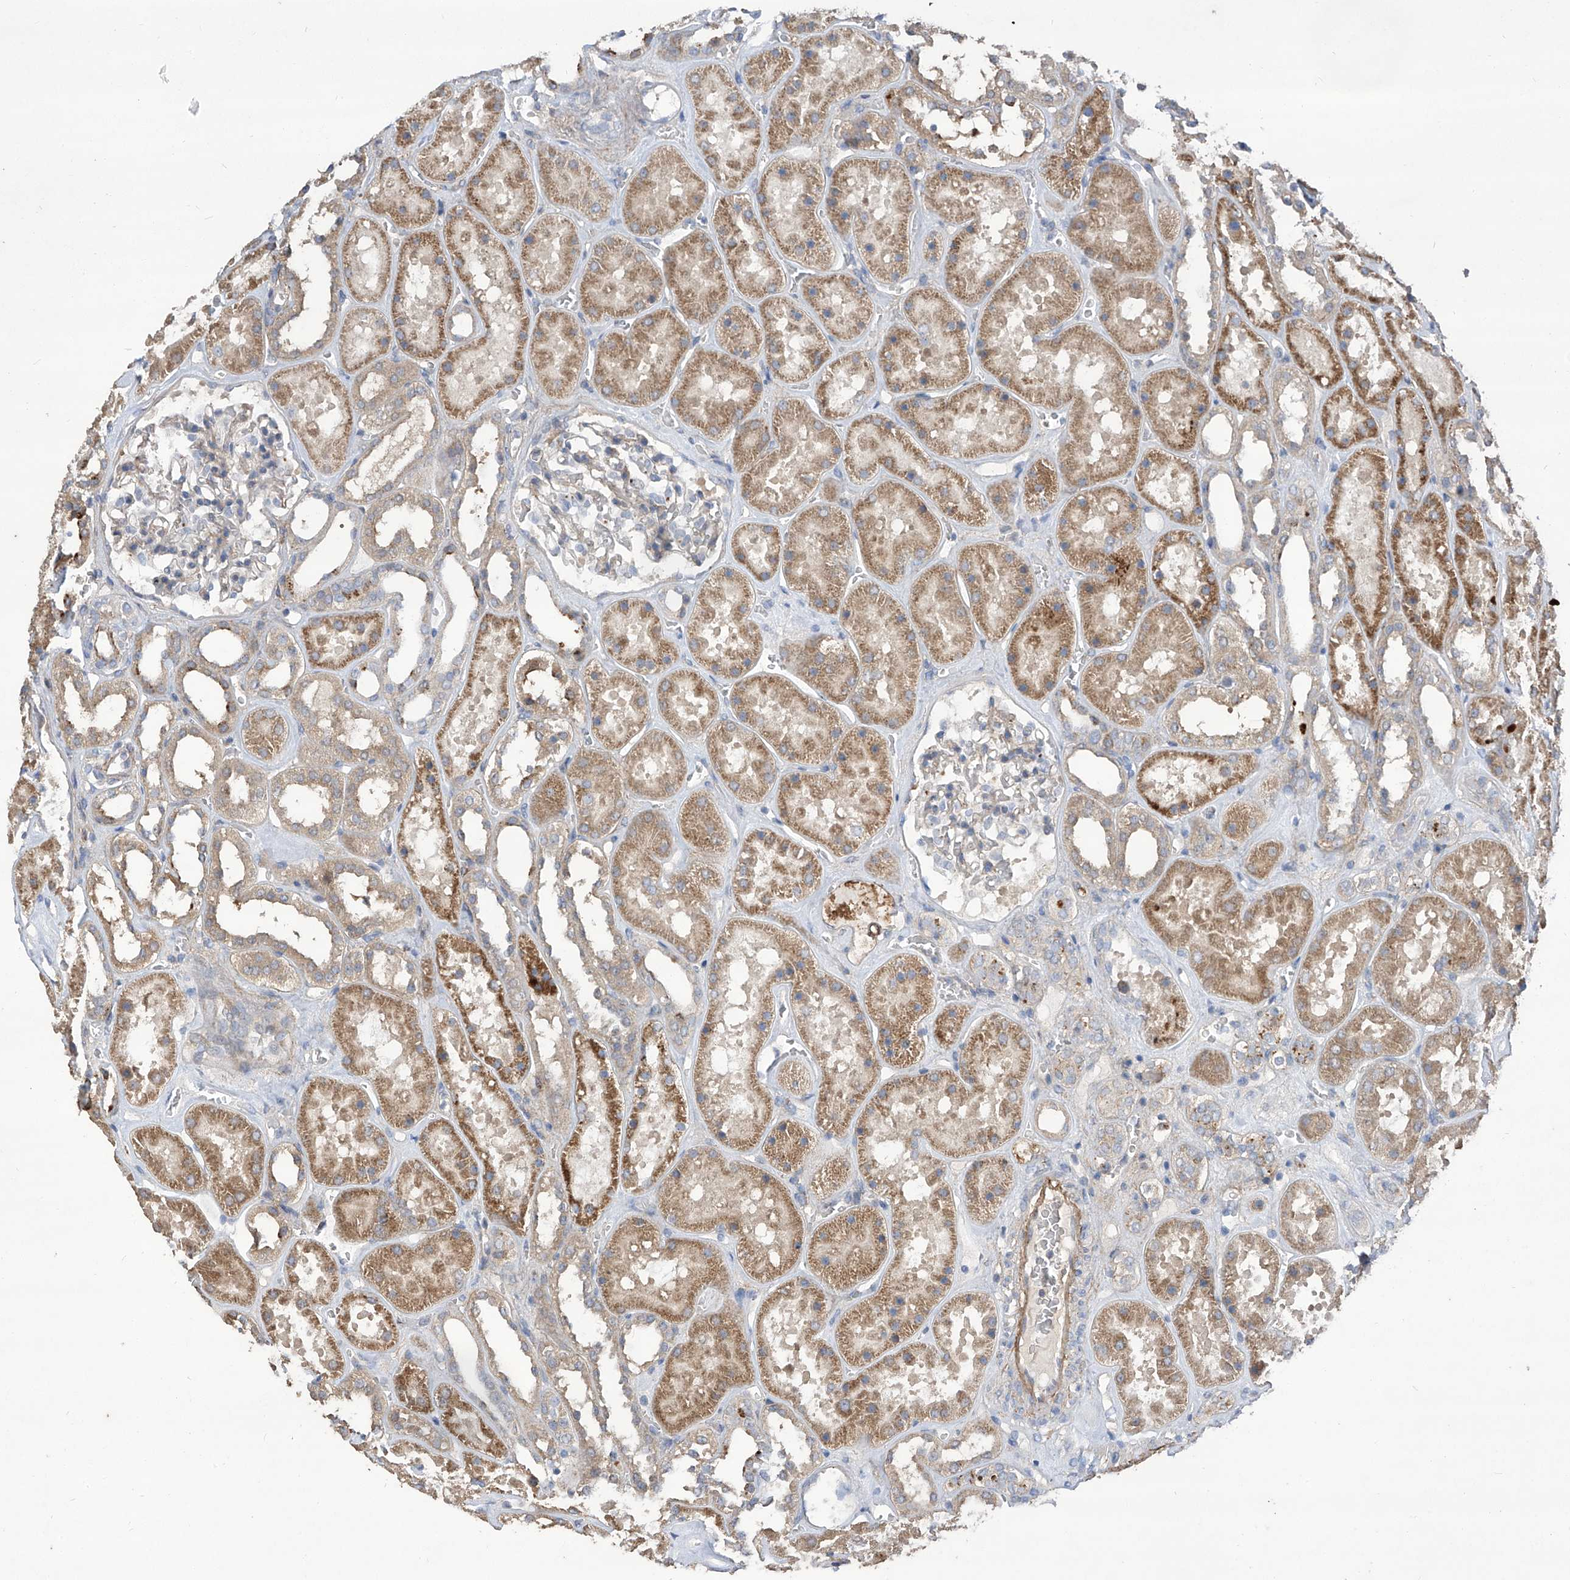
{"staining": {"intensity": "negative", "quantity": "none", "location": "none"}, "tissue": "kidney", "cell_type": "Cells in glomeruli", "image_type": "normal", "snomed": [{"axis": "morphology", "description": "Normal tissue, NOS"}, {"axis": "topography", "description": "Kidney"}], "caption": "Cells in glomeruli show no significant positivity in unremarkable kidney.", "gene": "TXNIP", "patient": {"sex": "female", "age": 41}}